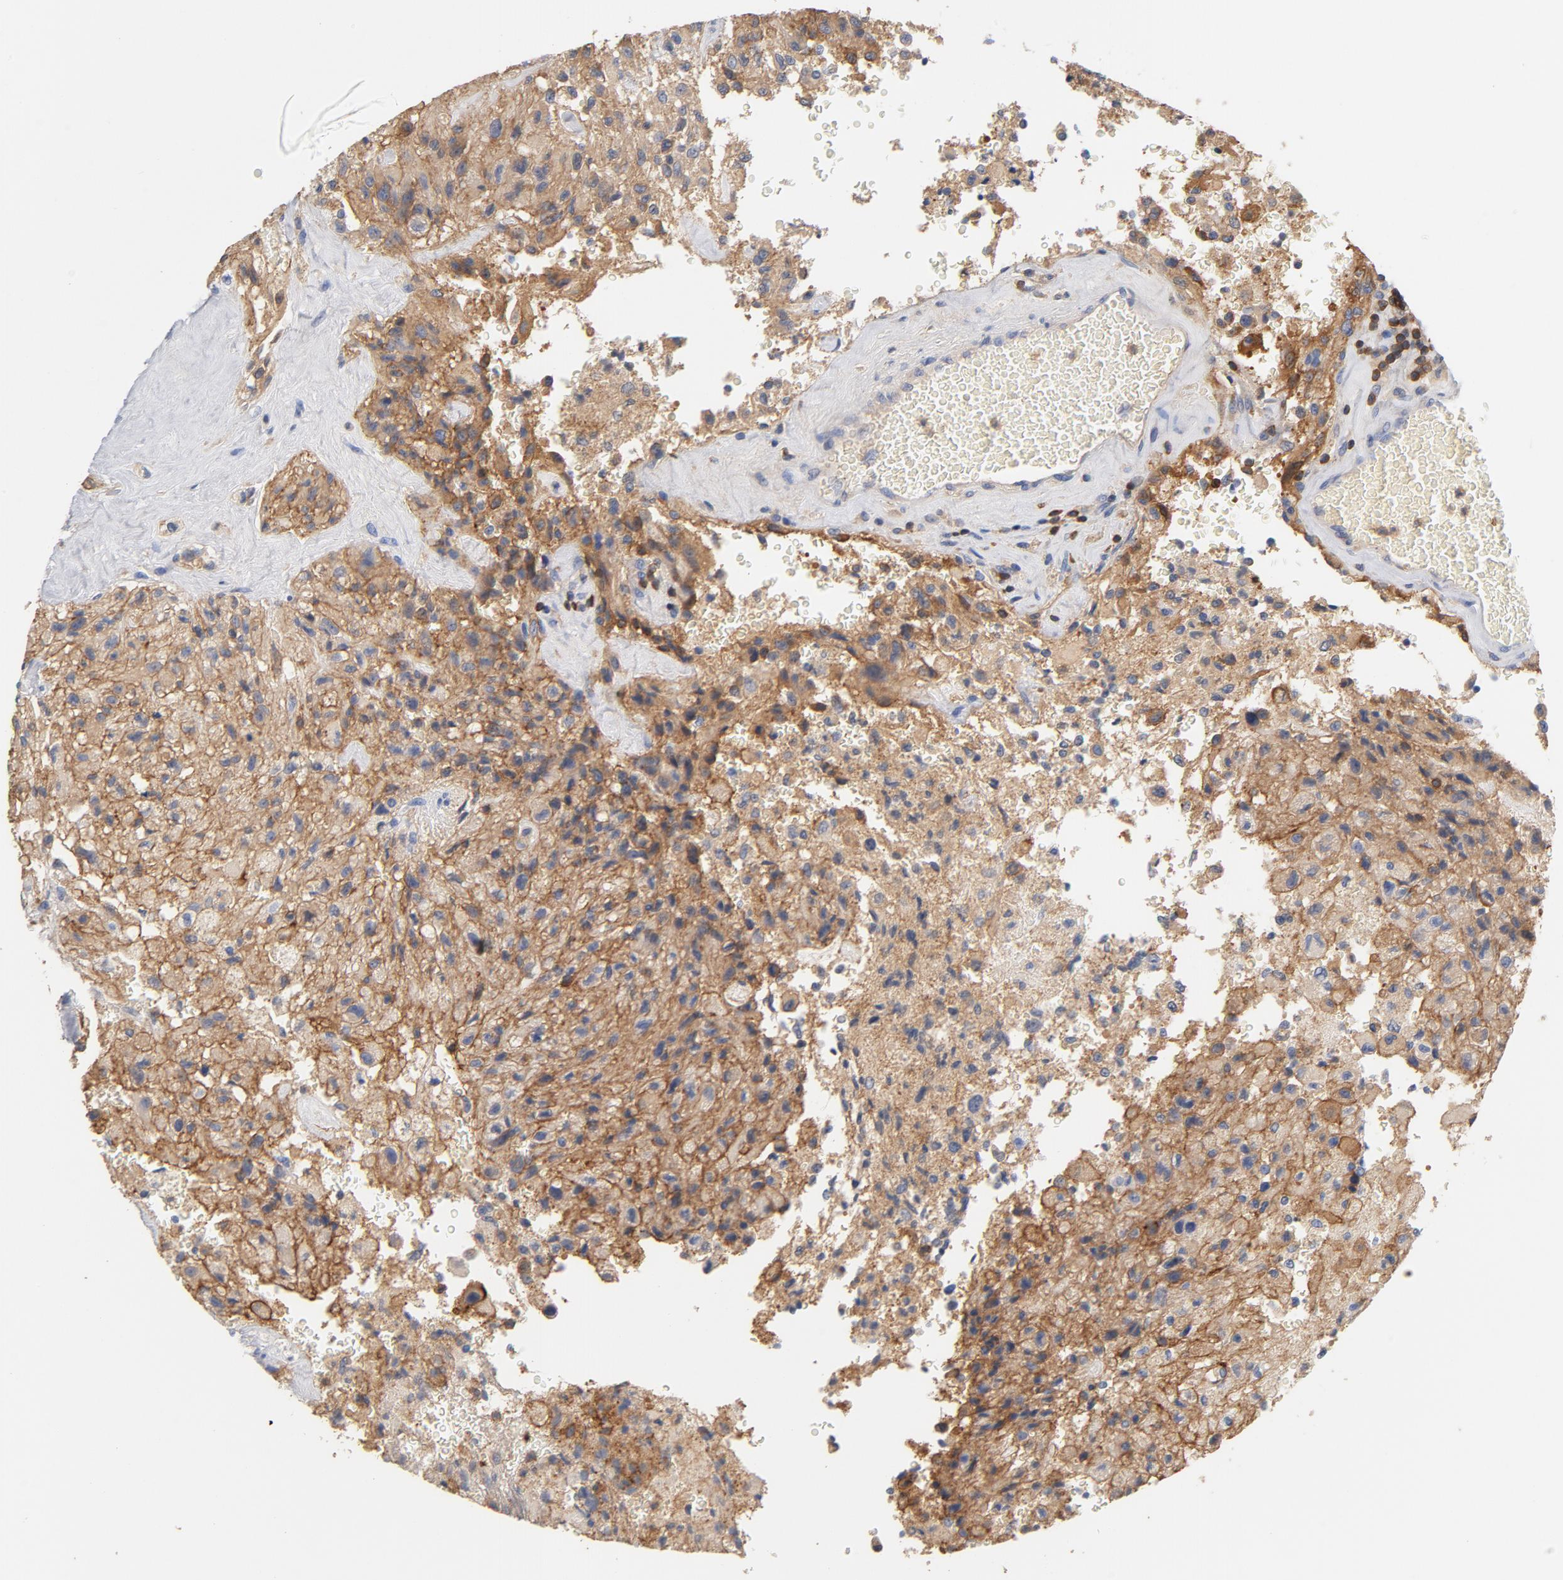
{"staining": {"intensity": "moderate", "quantity": ">75%", "location": "cytoplasmic/membranous"}, "tissue": "glioma", "cell_type": "Tumor cells", "image_type": "cancer", "snomed": [{"axis": "morphology", "description": "Normal tissue, NOS"}, {"axis": "morphology", "description": "Glioma, malignant, High grade"}, {"axis": "topography", "description": "Cerebral cortex"}], "caption": "Immunohistochemistry (IHC) photomicrograph of neoplastic tissue: glioma stained using IHC shows medium levels of moderate protein expression localized specifically in the cytoplasmic/membranous of tumor cells, appearing as a cytoplasmic/membranous brown color.", "gene": "EZR", "patient": {"sex": "male", "age": 56}}